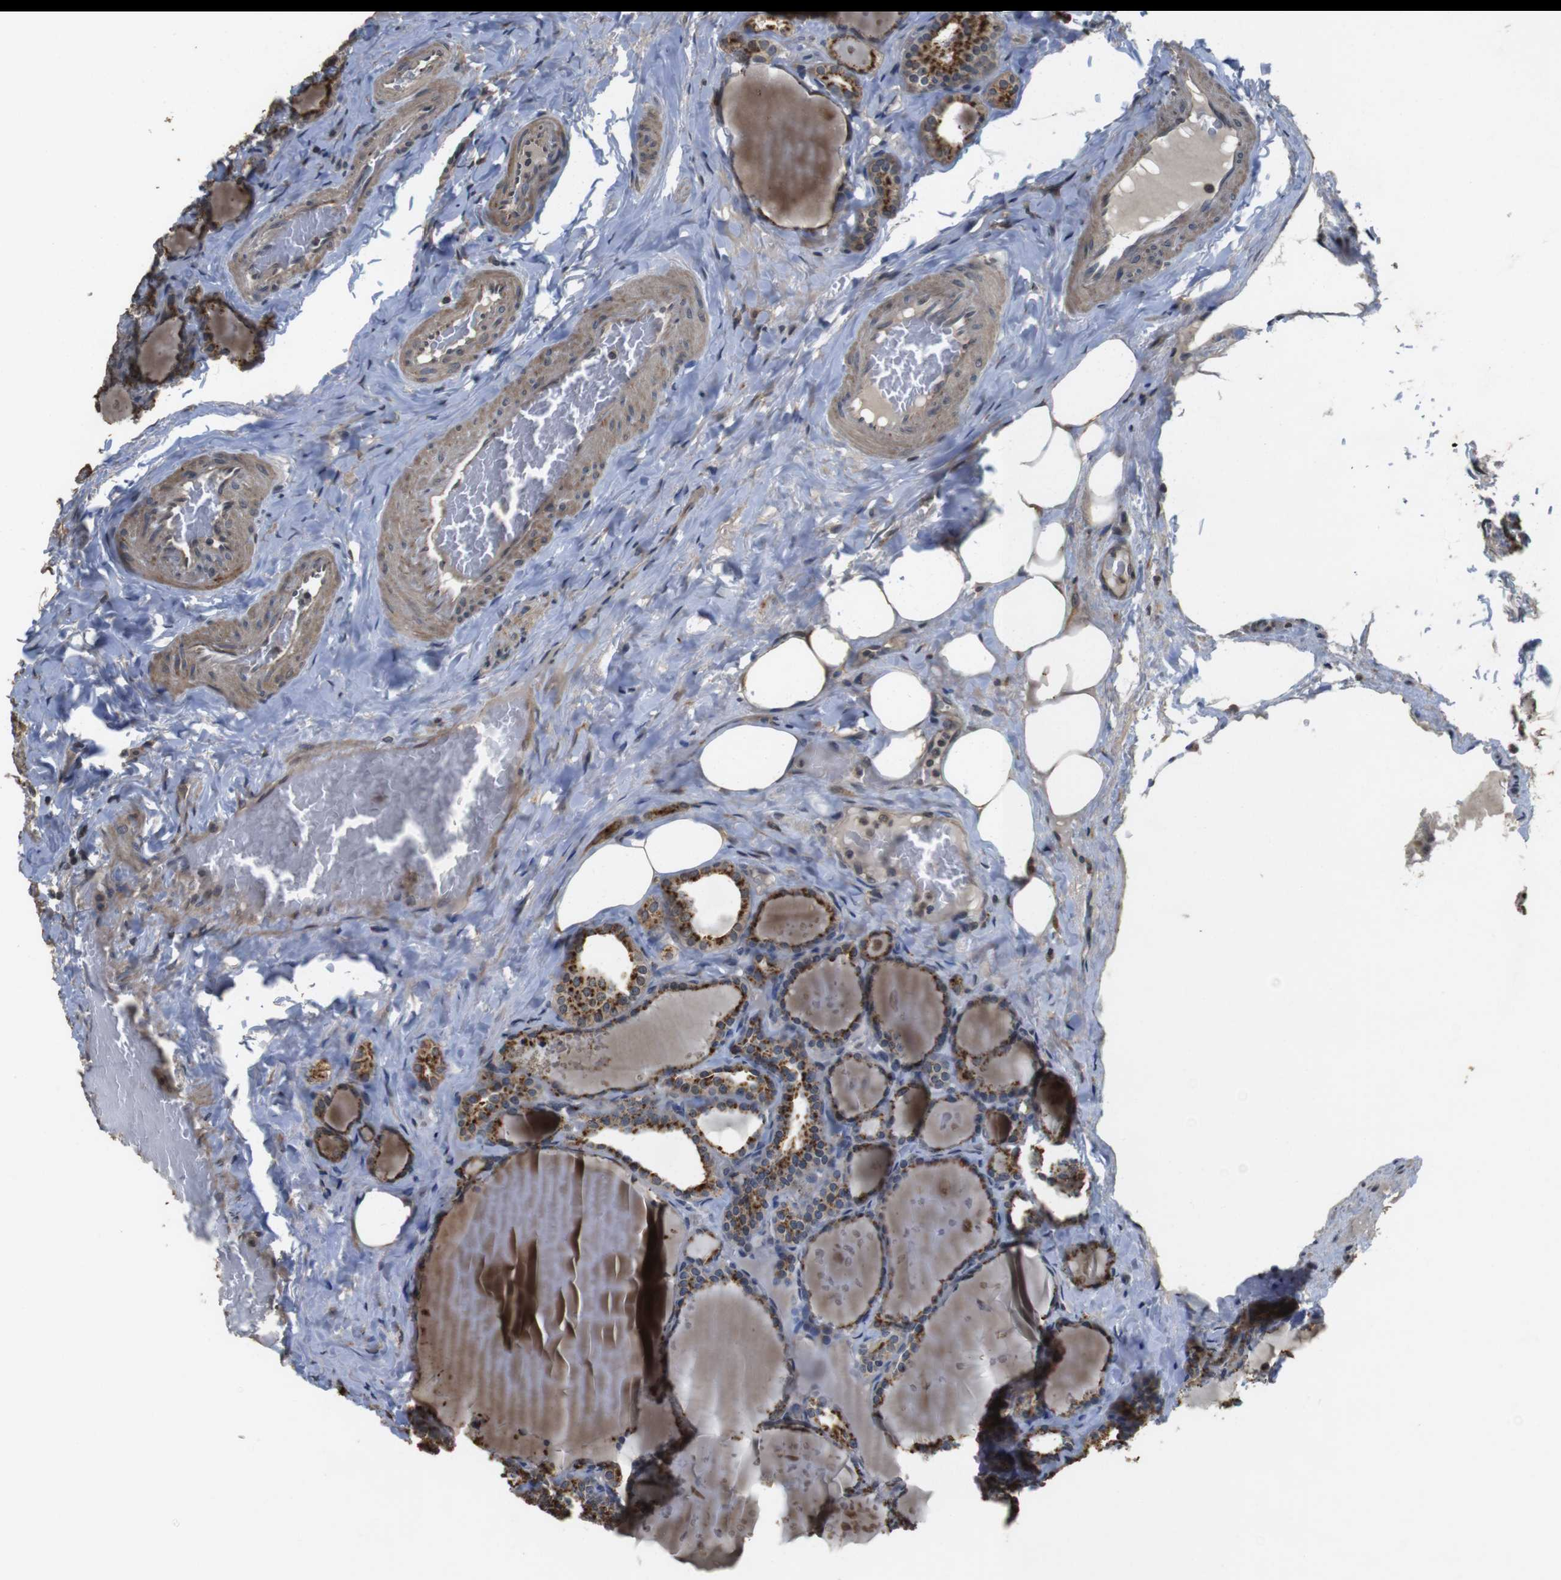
{"staining": {"intensity": "moderate", "quantity": ">75%", "location": "cytoplasmic/membranous"}, "tissue": "parathyroid gland", "cell_type": "Glandular cells", "image_type": "normal", "snomed": [{"axis": "morphology", "description": "Normal tissue, NOS"}, {"axis": "topography", "description": "Parathyroid gland"}], "caption": "Parathyroid gland stained with IHC displays moderate cytoplasmic/membranous positivity in about >75% of glandular cells. The staining was performed using DAB to visualize the protein expression in brown, while the nuclei were stained in blue with hematoxylin (Magnification: 20x).", "gene": "FZD10", "patient": {"sex": "female", "age": 57}}